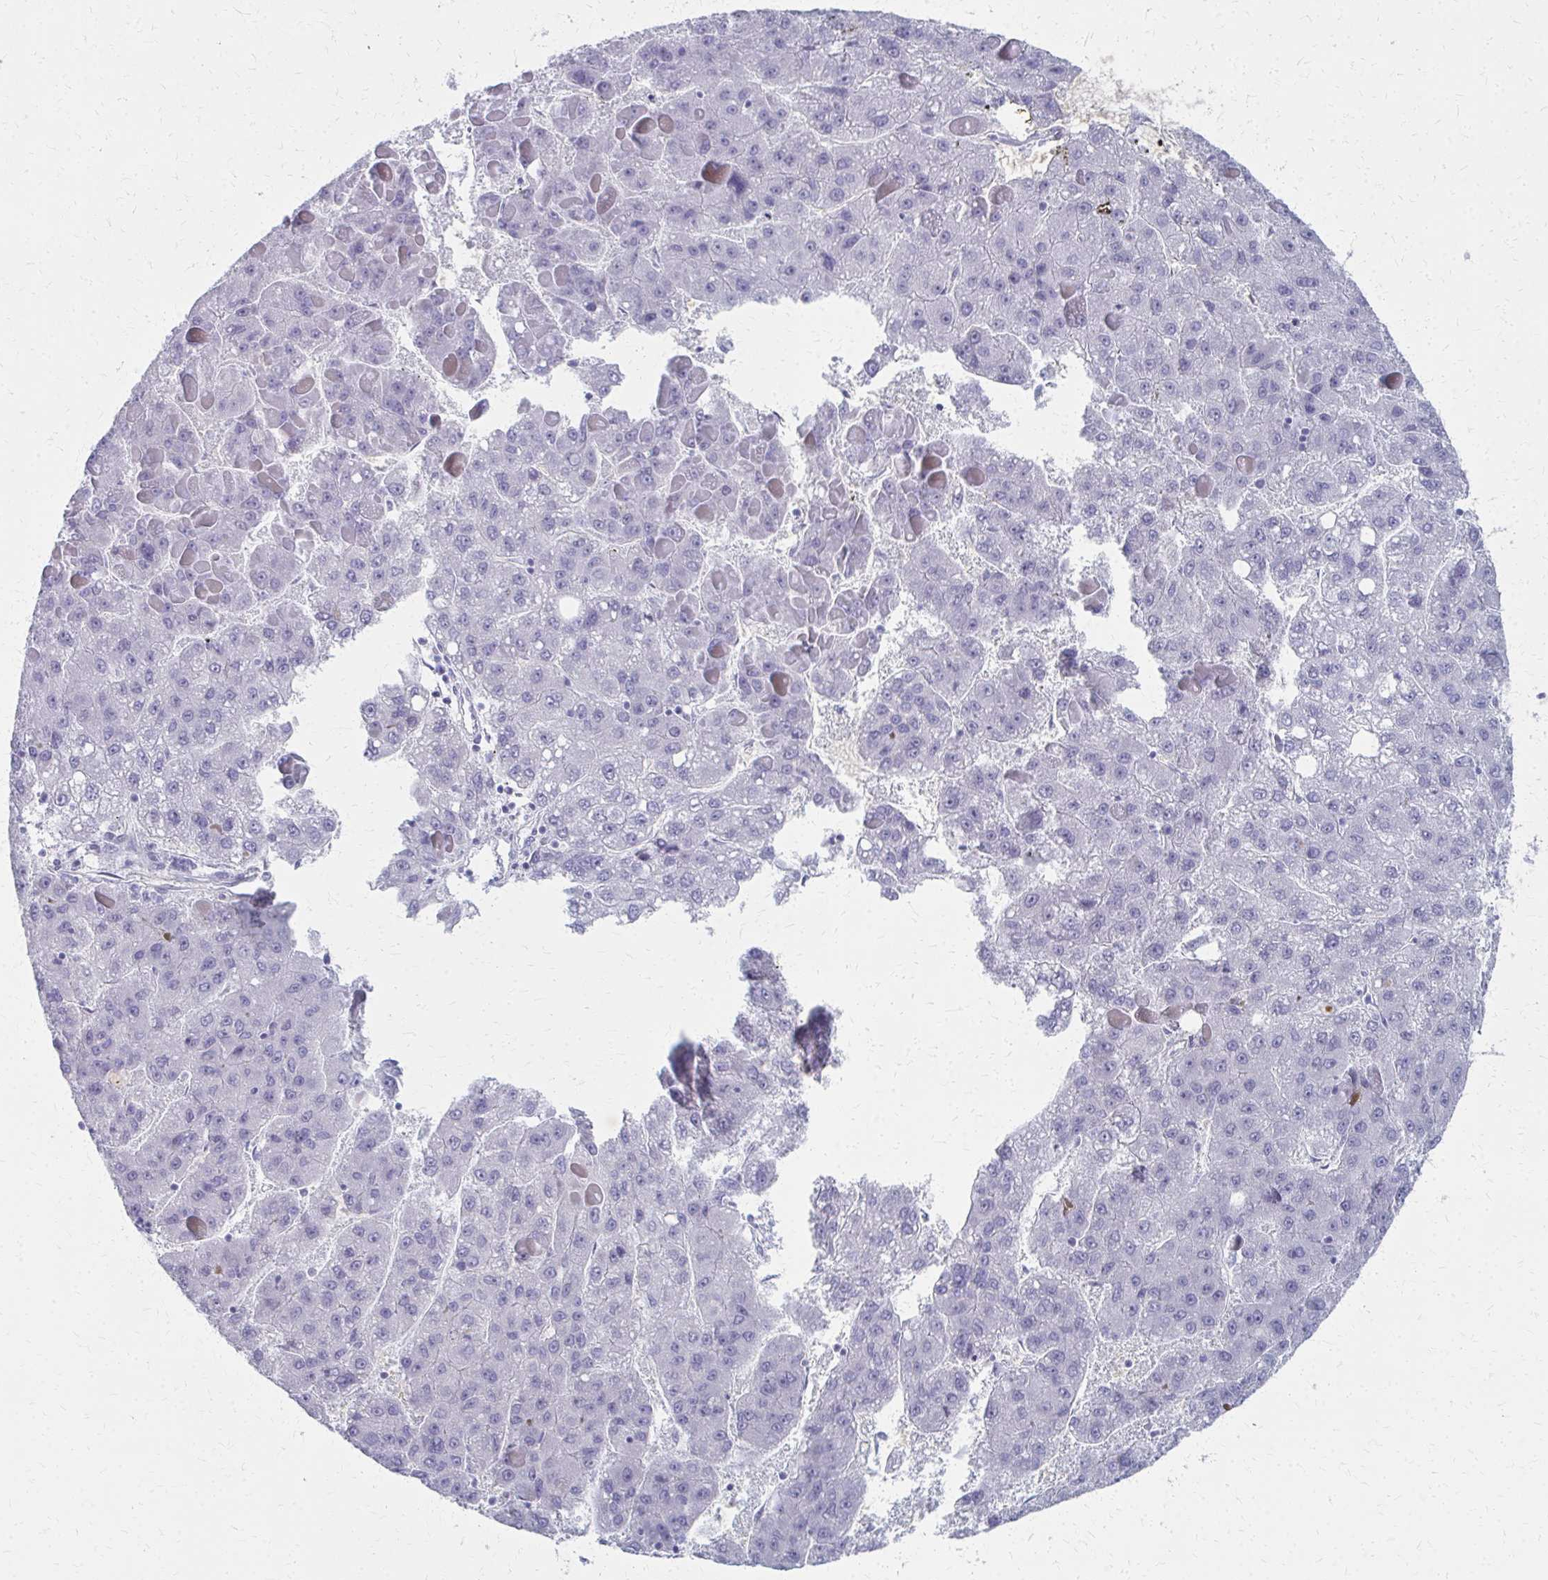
{"staining": {"intensity": "negative", "quantity": "none", "location": "none"}, "tissue": "liver cancer", "cell_type": "Tumor cells", "image_type": "cancer", "snomed": [{"axis": "morphology", "description": "Carcinoma, Hepatocellular, NOS"}, {"axis": "topography", "description": "Liver"}], "caption": "High magnification brightfield microscopy of hepatocellular carcinoma (liver) stained with DAB (brown) and counterstained with hematoxylin (blue): tumor cells show no significant positivity.", "gene": "MS4A2", "patient": {"sex": "female", "age": 82}}